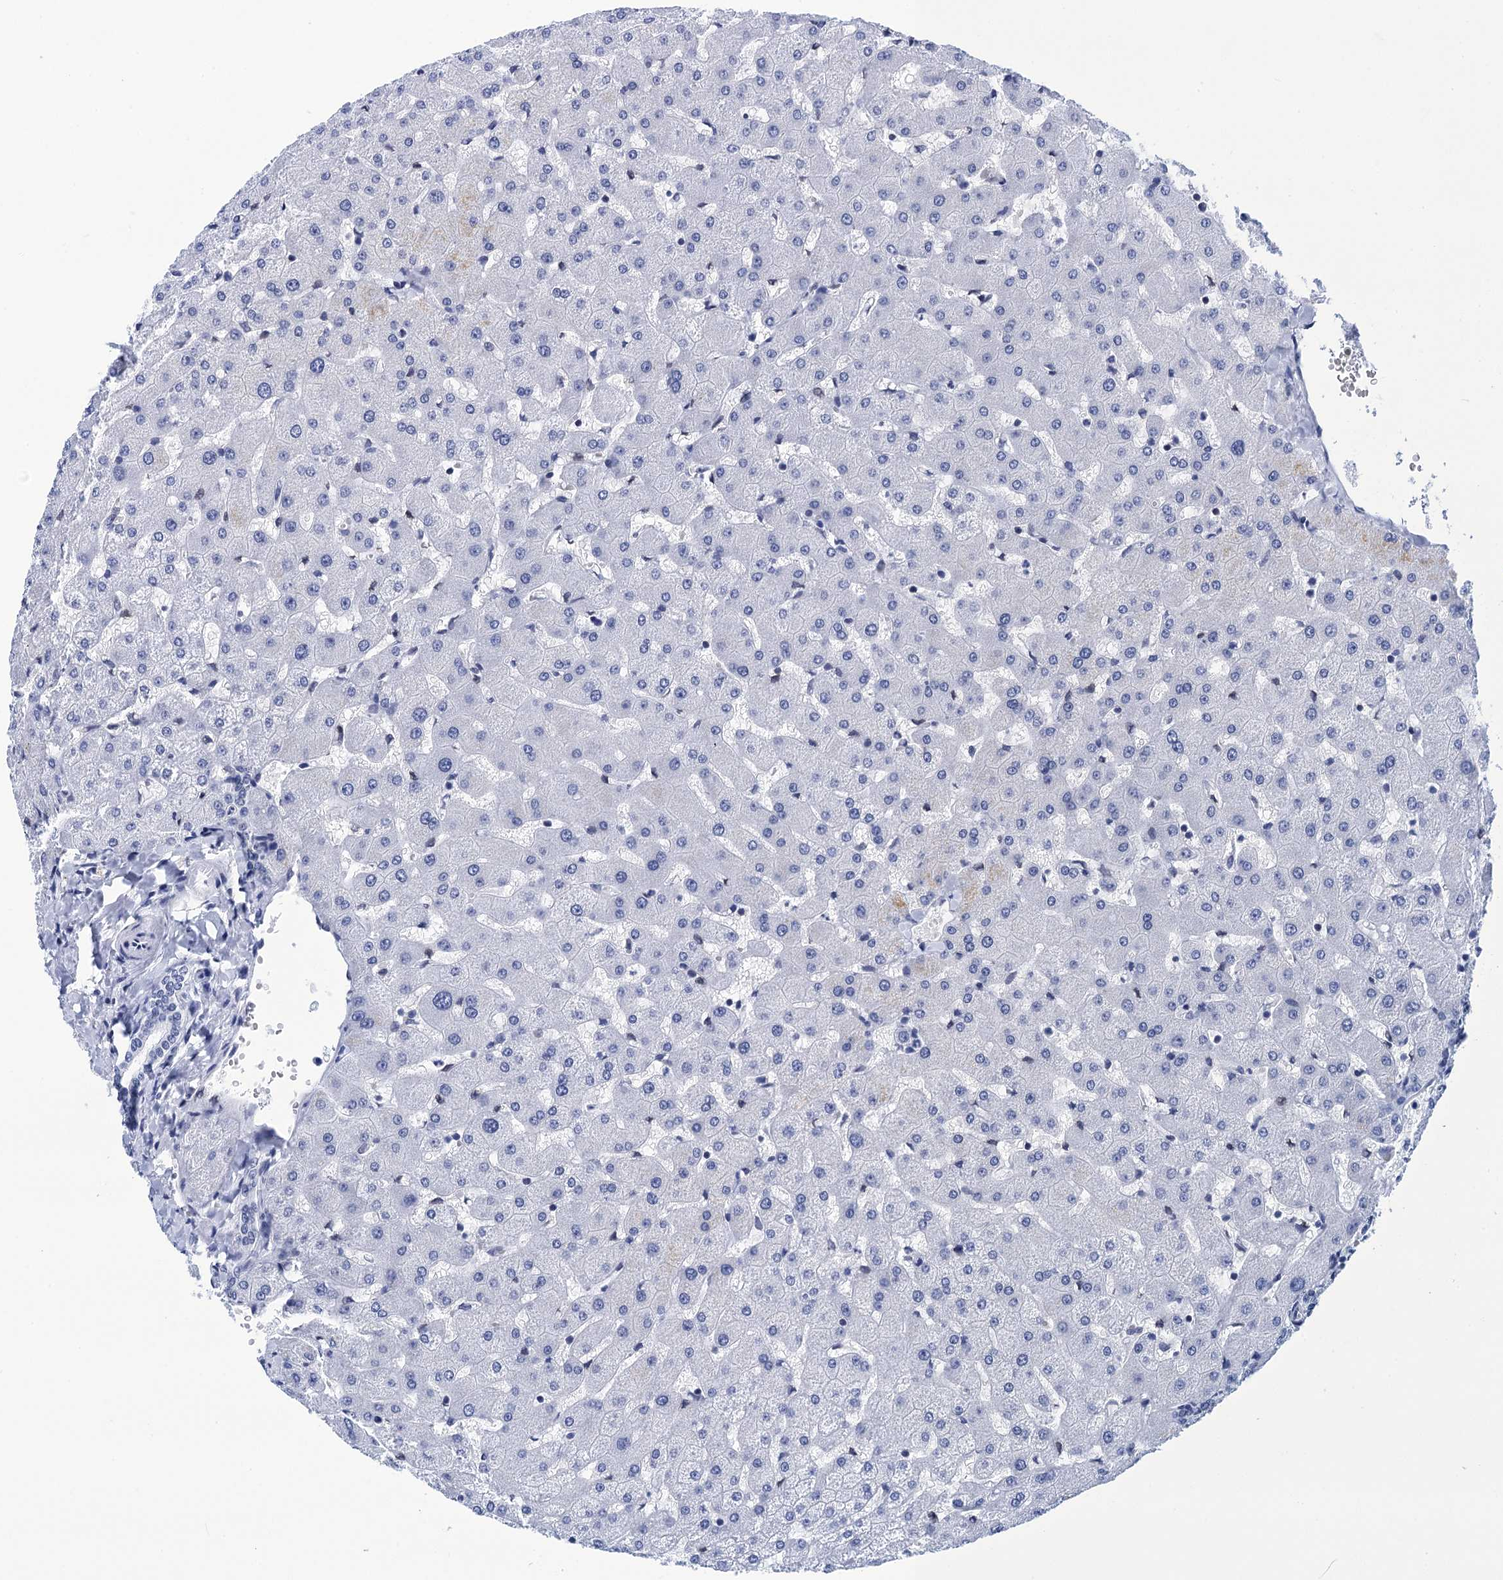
{"staining": {"intensity": "negative", "quantity": "none", "location": "none"}, "tissue": "liver", "cell_type": "Cholangiocytes", "image_type": "normal", "snomed": [{"axis": "morphology", "description": "Normal tissue, NOS"}, {"axis": "topography", "description": "Liver"}], "caption": "Micrograph shows no protein expression in cholangiocytes of normal liver.", "gene": "METTL25", "patient": {"sex": "female", "age": 63}}